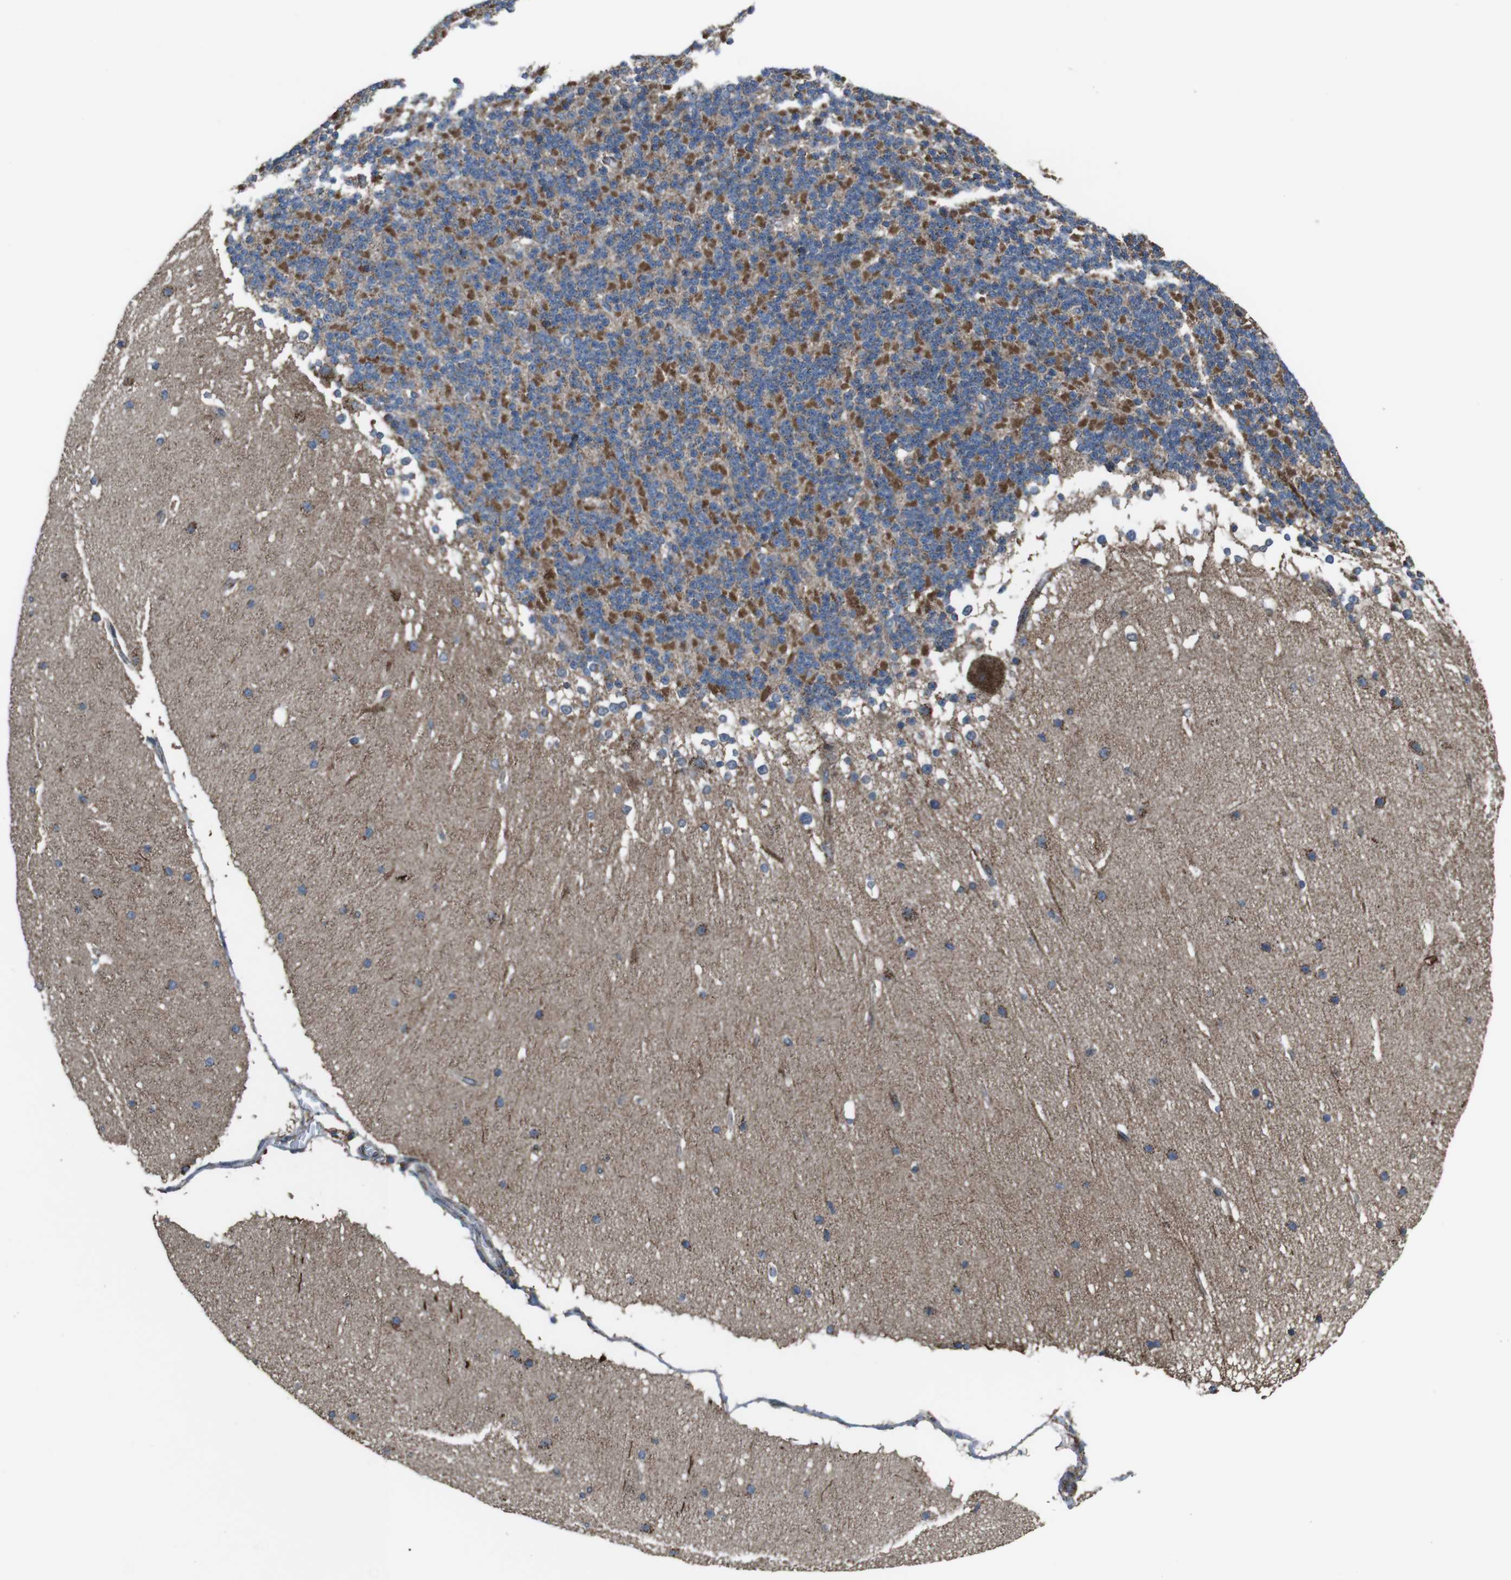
{"staining": {"intensity": "moderate", "quantity": "25%-75%", "location": "cytoplasmic/membranous"}, "tissue": "cerebellum", "cell_type": "Cells in granular layer", "image_type": "normal", "snomed": [{"axis": "morphology", "description": "Normal tissue, NOS"}, {"axis": "topography", "description": "Cerebellum"}], "caption": "A medium amount of moderate cytoplasmic/membranous expression is identified in approximately 25%-75% of cells in granular layer in normal cerebellum. (DAB IHC, brown staining for protein, blue staining for nuclei).", "gene": "GIMAP8", "patient": {"sex": "female", "age": 19}}